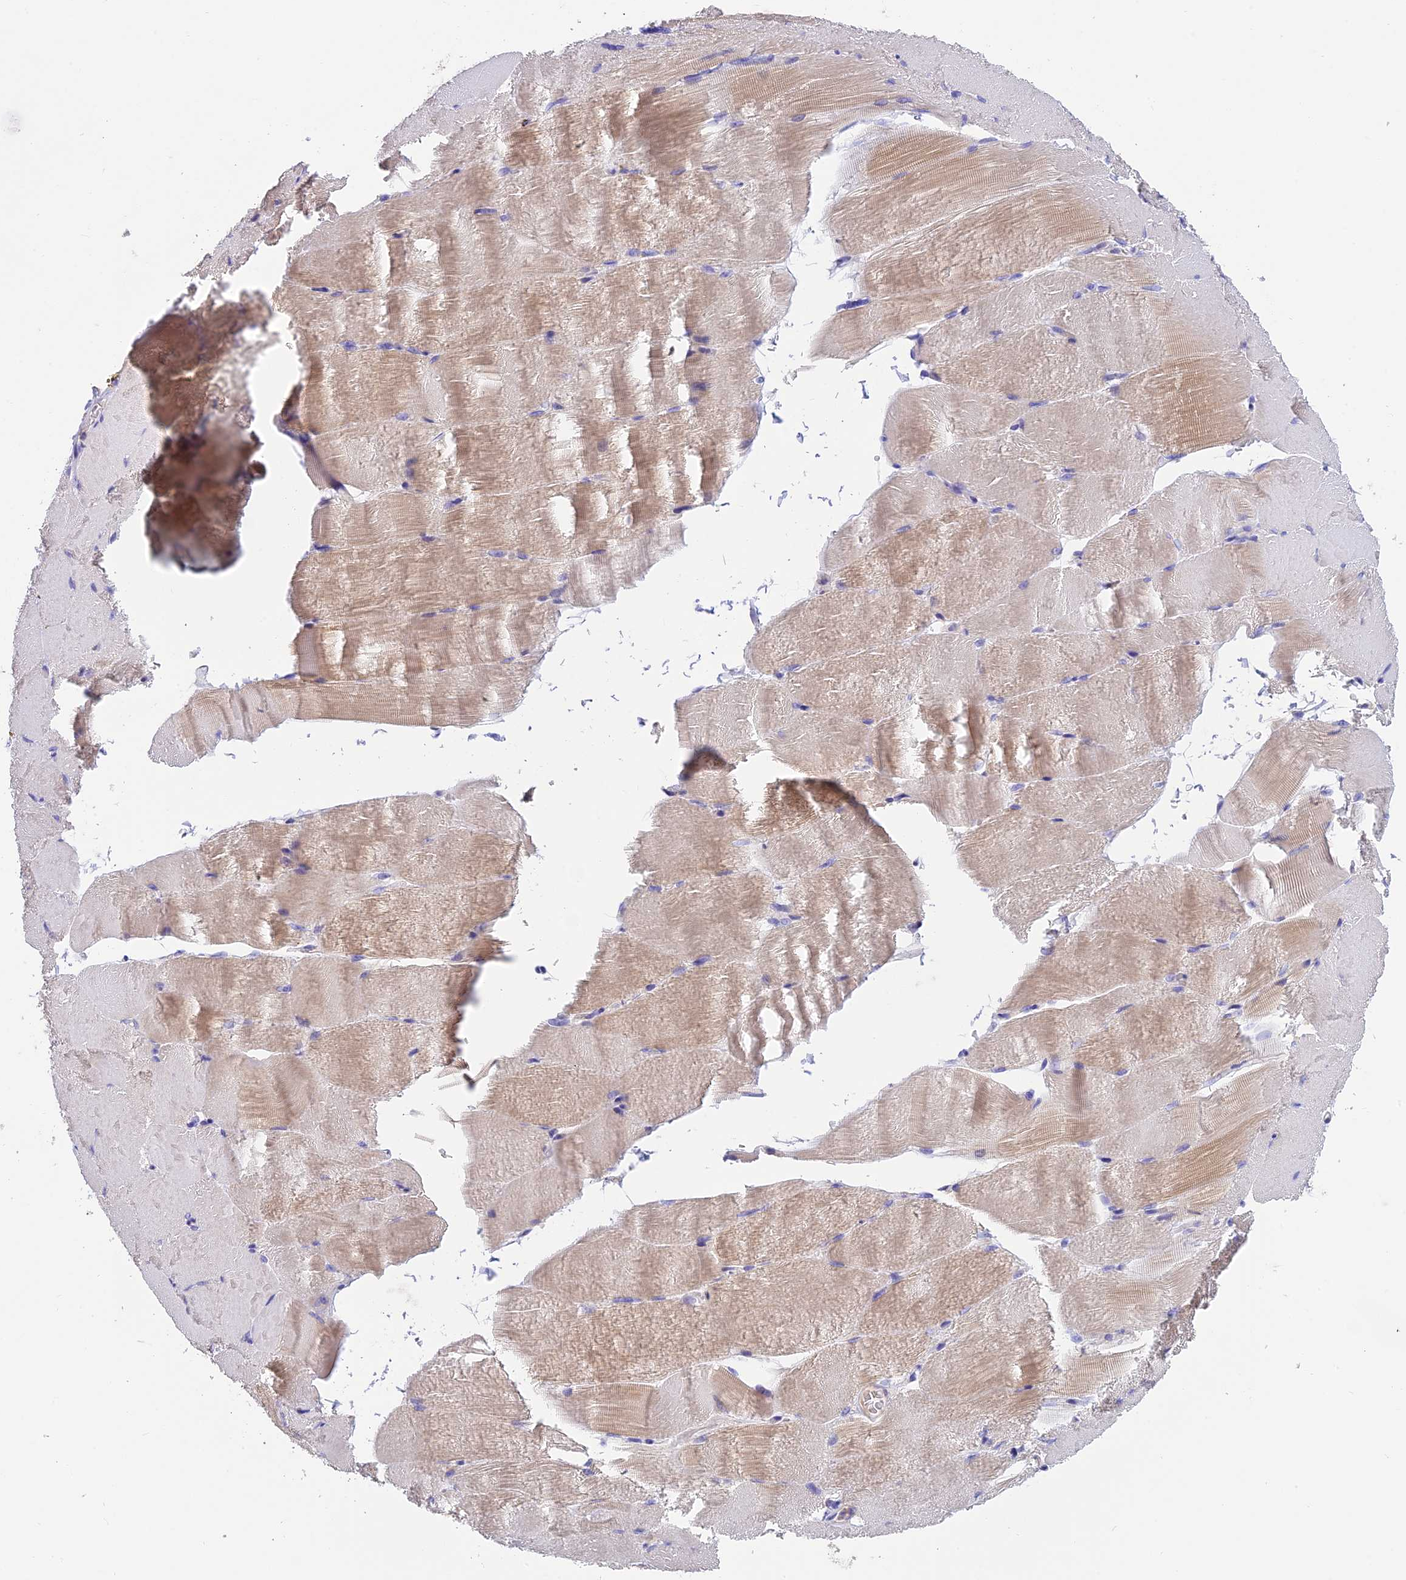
{"staining": {"intensity": "weak", "quantity": "<25%", "location": "cytoplasmic/membranous"}, "tissue": "skeletal muscle", "cell_type": "Myocytes", "image_type": "normal", "snomed": [{"axis": "morphology", "description": "Normal tissue, NOS"}, {"axis": "topography", "description": "Skeletal muscle"}, {"axis": "topography", "description": "Parathyroid gland"}], "caption": "Skeletal muscle stained for a protein using immunohistochemistry (IHC) reveals no staining myocytes.", "gene": "LPXN", "patient": {"sex": "female", "age": 37}}